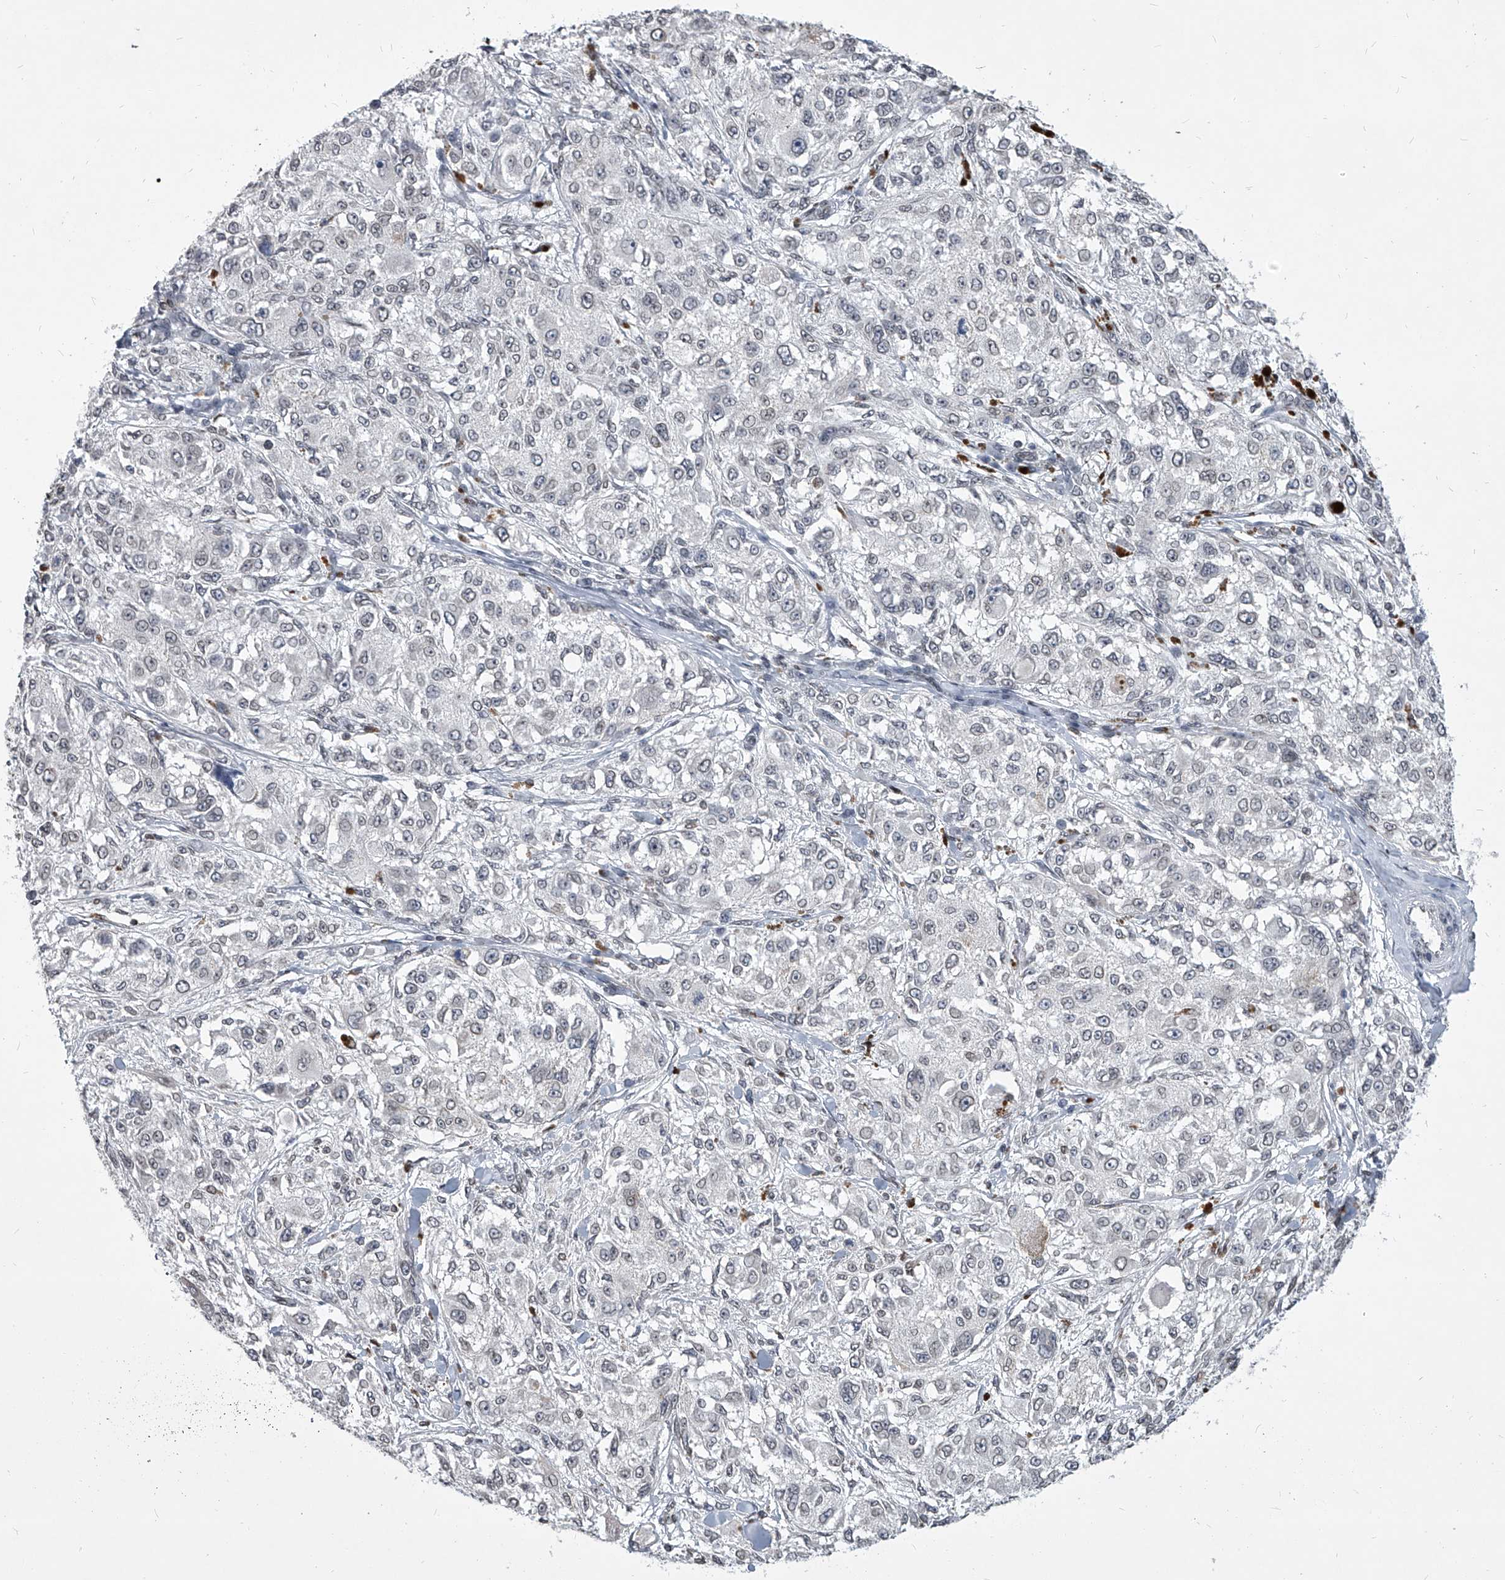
{"staining": {"intensity": "negative", "quantity": "none", "location": "none"}, "tissue": "melanoma", "cell_type": "Tumor cells", "image_type": "cancer", "snomed": [{"axis": "morphology", "description": "Necrosis, NOS"}, {"axis": "morphology", "description": "Malignant melanoma, NOS"}, {"axis": "topography", "description": "Skin"}], "caption": "Immunohistochemistry (IHC) photomicrograph of human melanoma stained for a protein (brown), which displays no expression in tumor cells. Nuclei are stained in blue.", "gene": "PPIL4", "patient": {"sex": "female", "age": 87}}